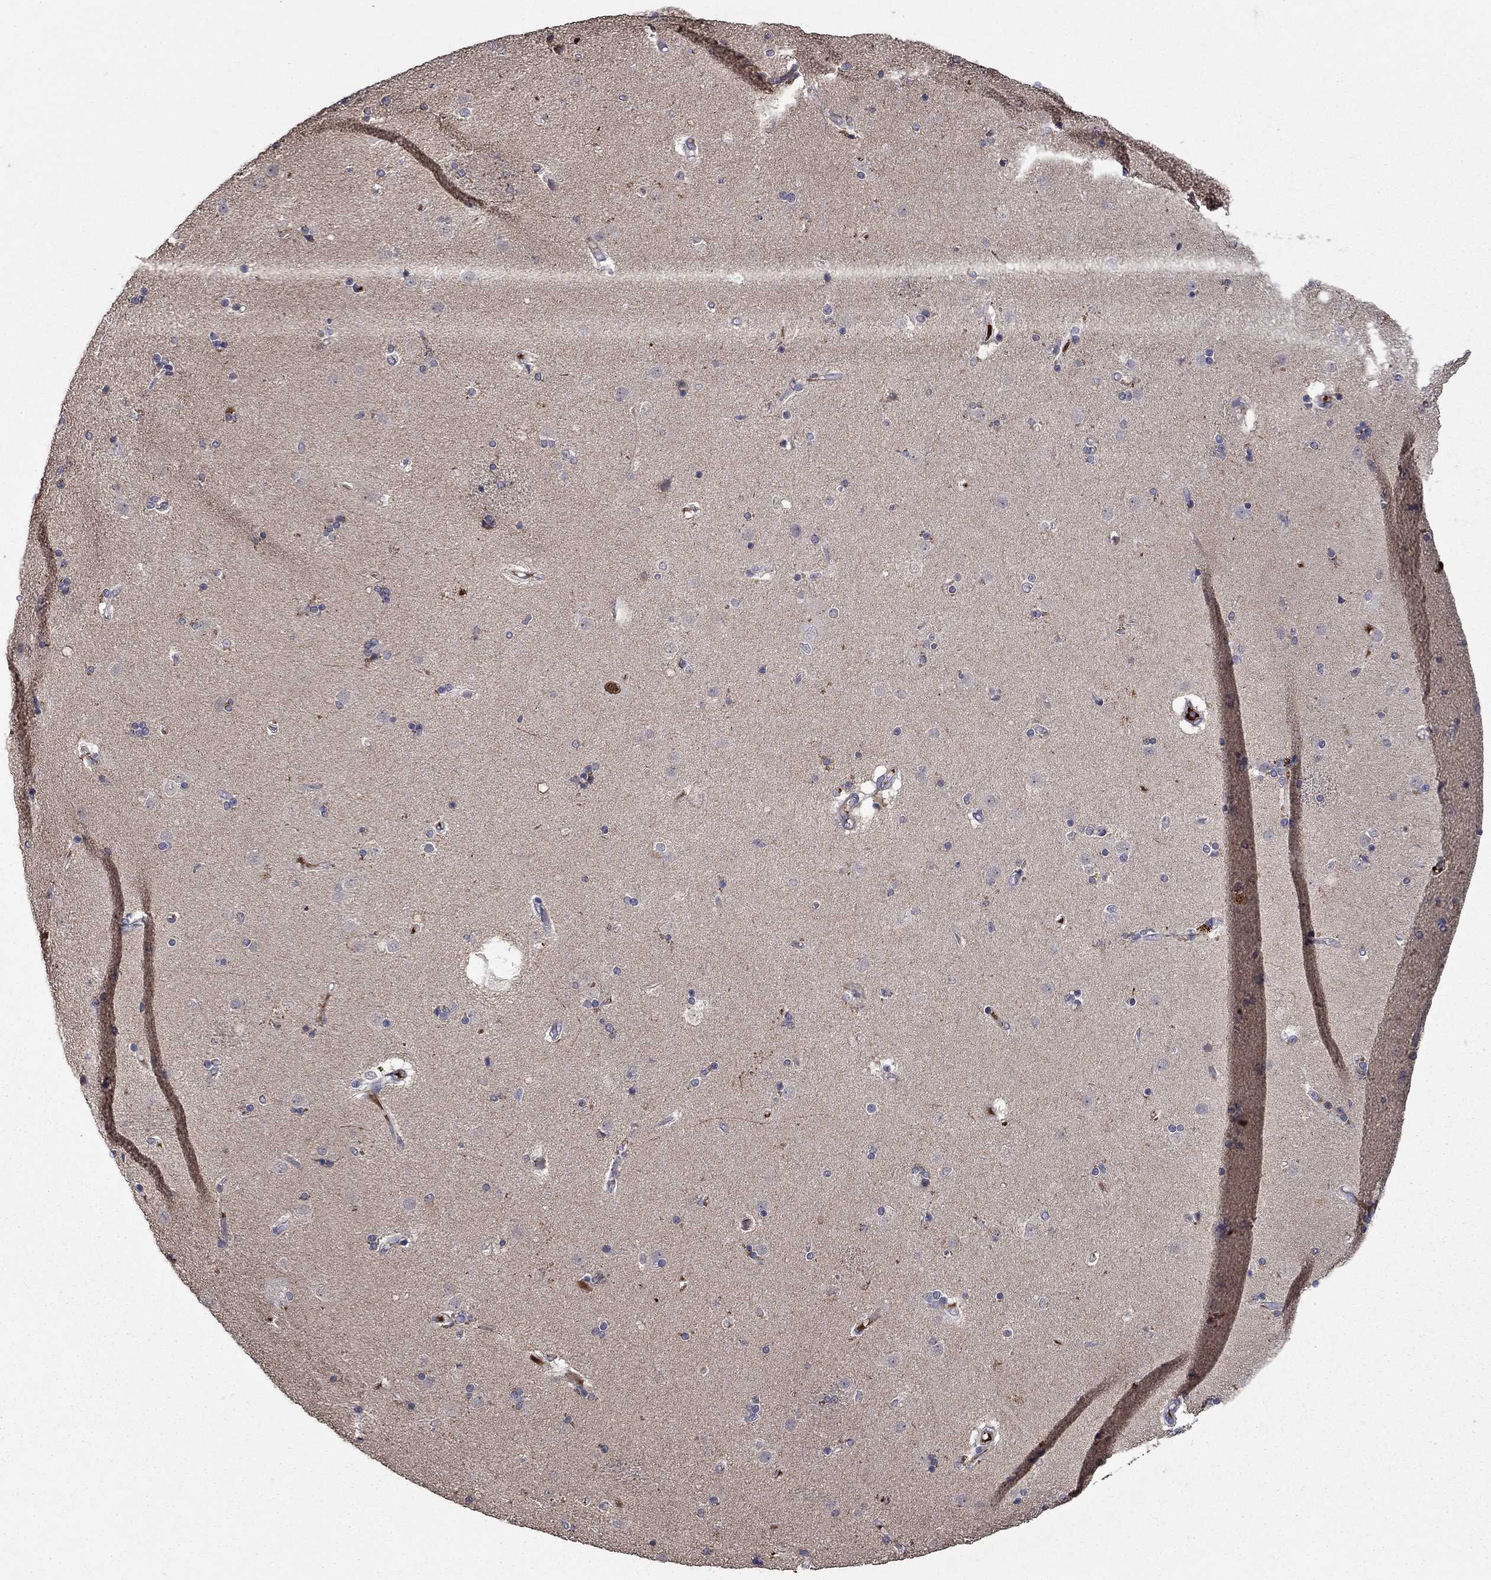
{"staining": {"intensity": "negative", "quantity": "none", "location": "none"}, "tissue": "caudate", "cell_type": "Glial cells", "image_type": "normal", "snomed": [{"axis": "morphology", "description": "Normal tissue, NOS"}, {"axis": "topography", "description": "Lateral ventricle wall"}], "caption": "IHC photomicrograph of benign human caudate stained for a protein (brown), which demonstrates no staining in glial cells.", "gene": "SATB1", "patient": {"sex": "female", "age": 71}}